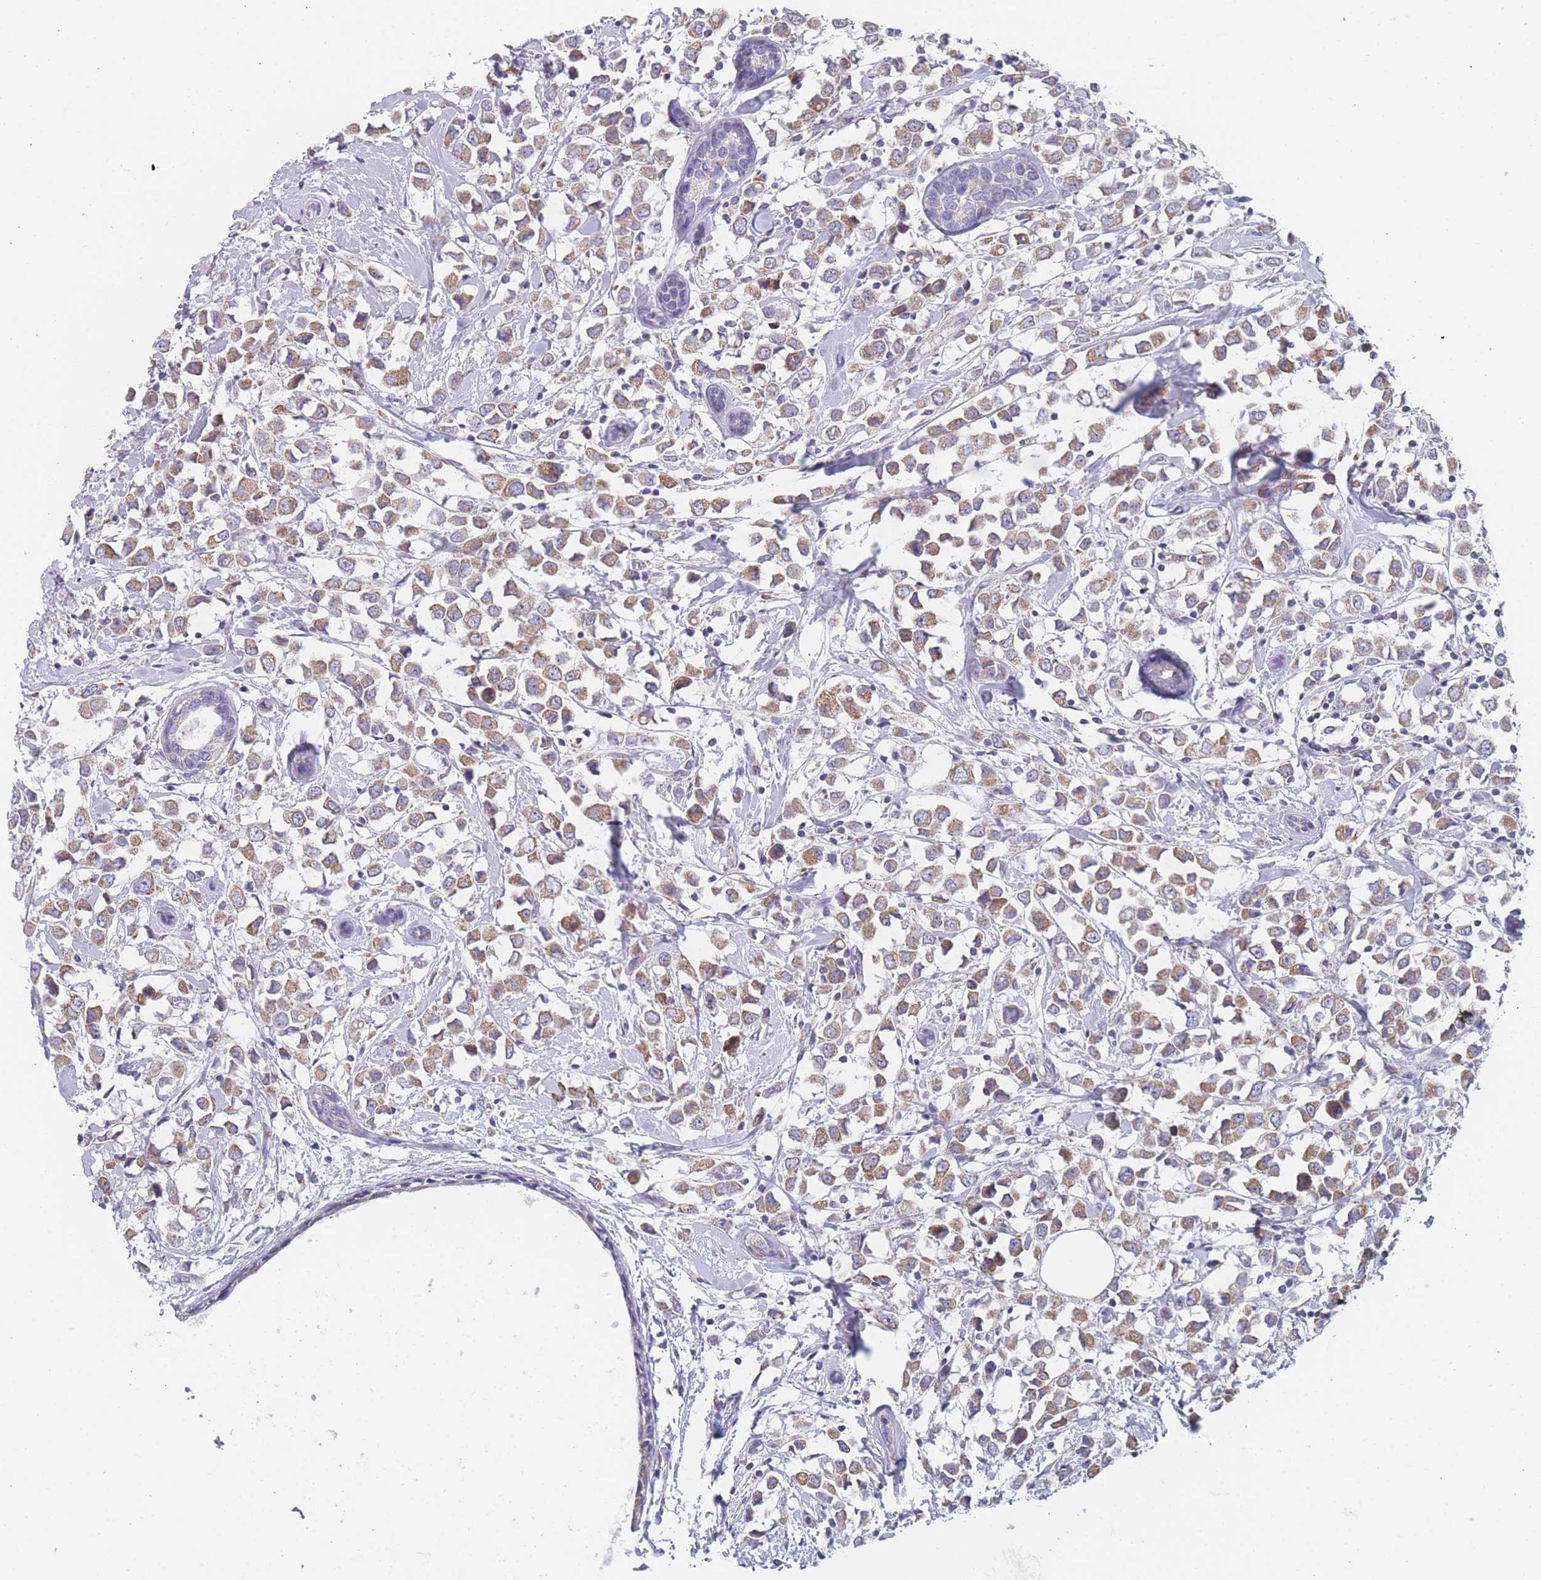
{"staining": {"intensity": "moderate", "quantity": ">75%", "location": "cytoplasmic/membranous"}, "tissue": "breast cancer", "cell_type": "Tumor cells", "image_type": "cancer", "snomed": [{"axis": "morphology", "description": "Duct carcinoma"}, {"axis": "topography", "description": "Breast"}], "caption": "The immunohistochemical stain shows moderate cytoplasmic/membranous expression in tumor cells of breast cancer (invasive ductal carcinoma) tissue.", "gene": "MRPS14", "patient": {"sex": "female", "age": 61}}